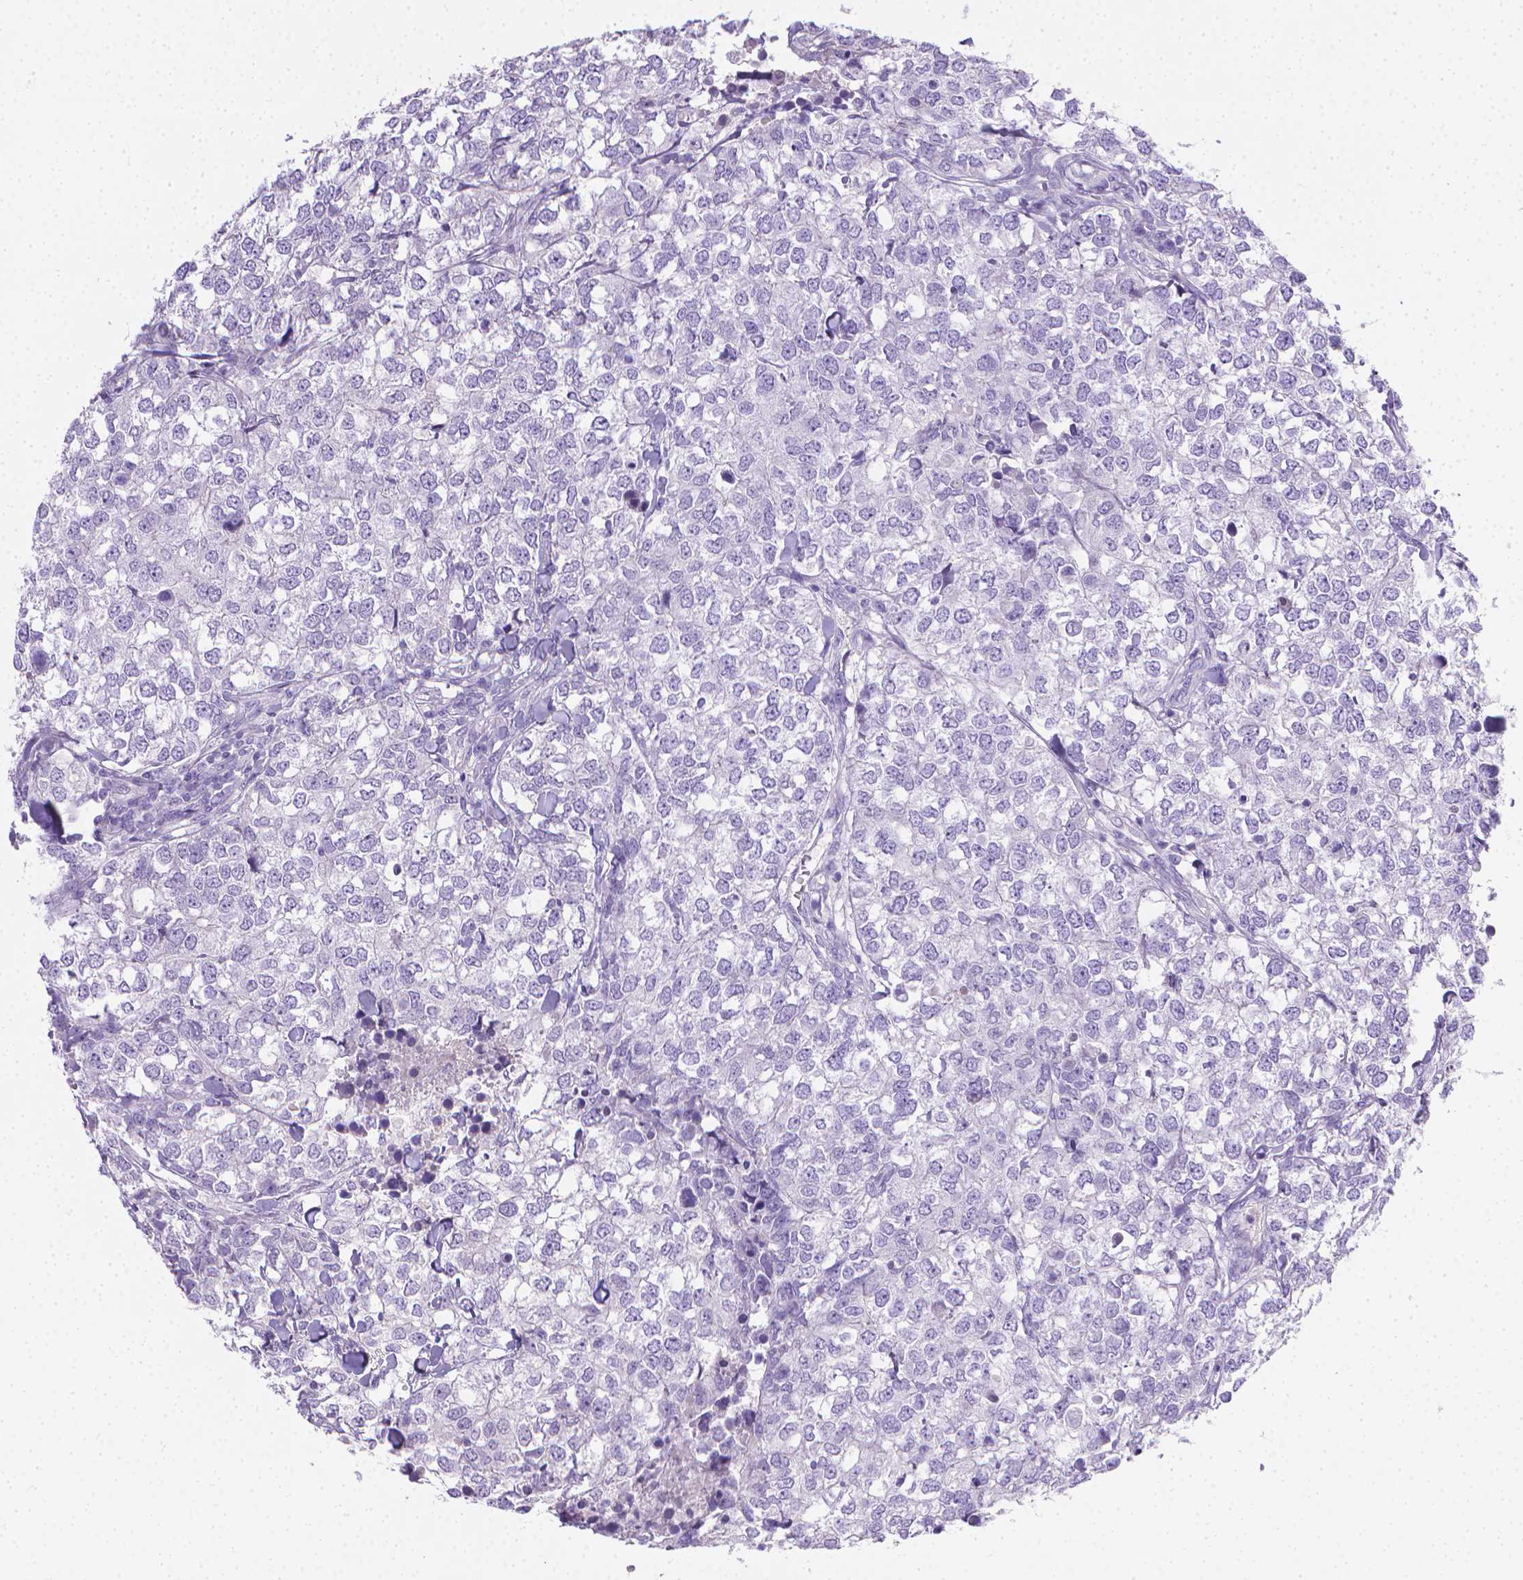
{"staining": {"intensity": "negative", "quantity": "none", "location": "none"}, "tissue": "breast cancer", "cell_type": "Tumor cells", "image_type": "cancer", "snomed": [{"axis": "morphology", "description": "Duct carcinoma"}, {"axis": "topography", "description": "Breast"}], "caption": "Tumor cells are negative for brown protein staining in breast cancer. (Brightfield microscopy of DAB (3,3'-diaminobenzidine) immunohistochemistry (IHC) at high magnification).", "gene": "PNMA2", "patient": {"sex": "female", "age": 30}}